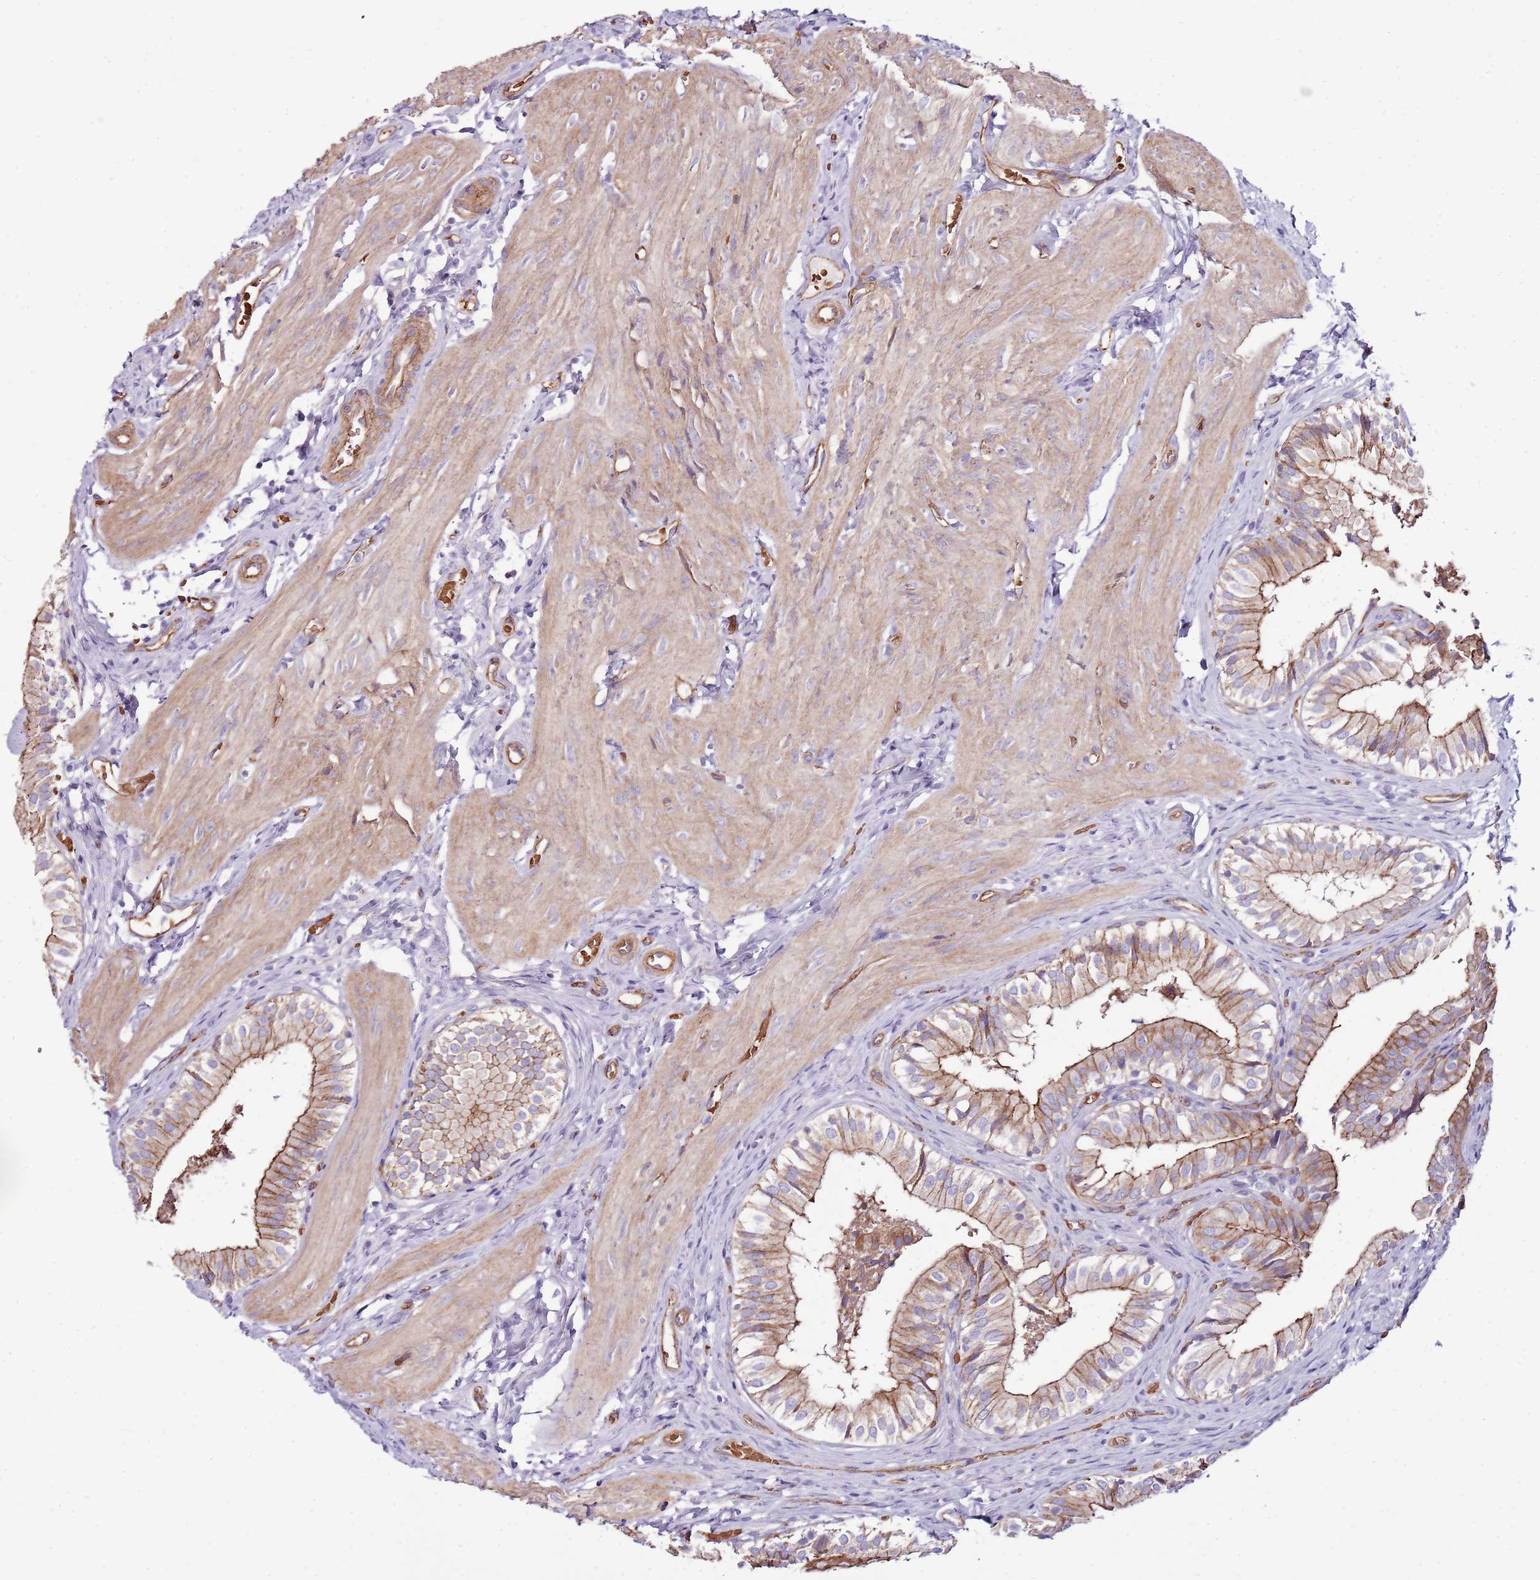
{"staining": {"intensity": "moderate", "quantity": ">75%", "location": "cytoplasmic/membranous"}, "tissue": "gallbladder", "cell_type": "Glandular cells", "image_type": "normal", "snomed": [{"axis": "morphology", "description": "Normal tissue, NOS"}, {"axis": "topography", "description": "Gallbladder"}], "caption": "High-power microscopy captured an immunohistochemistry histopathology image of unremarkable gallbladder, revealing moderate cytoplasmic/membranous staining in approximately >75% of glandular cells.", "gene": "GFRAL", "patient": {"sex": "female", "age": 47}}